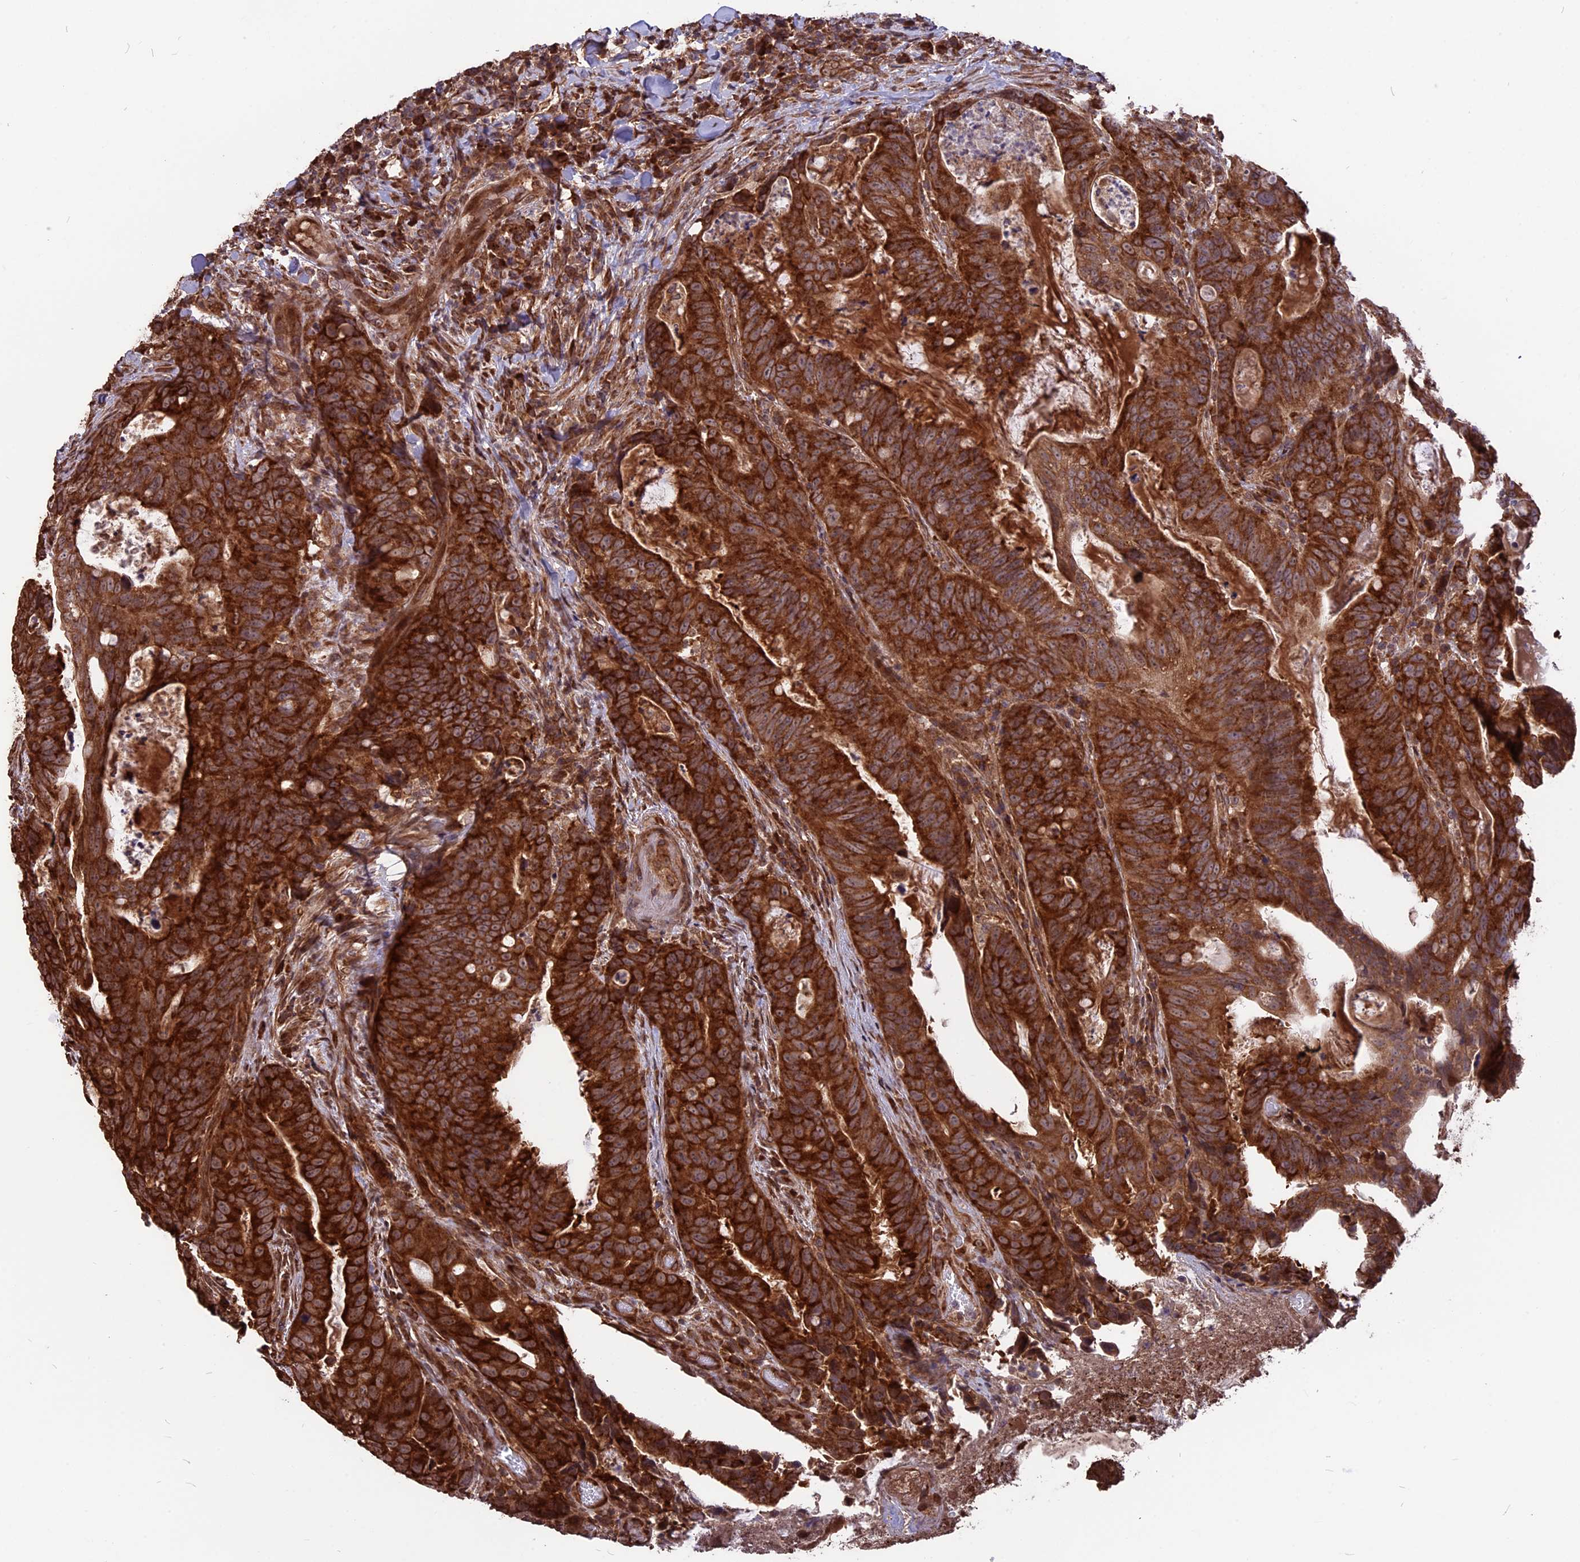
{"staining": {"intensity": "strong", "quantity": ">75%", "location": "cytoplasmic/membranous"}, "tissue": "colorectal cancer", "cell_type": "Tumor cells", "image_type": "cancer", "snomed": [{"axis": "morphology", "description": "Adenocarcinoma, NOS"}, {"axis": "topography", "description": "Colon"}], "caption": "Protein positivity by IHC demonstrates strong cytoplasmic/membranous expression in approximately >75% of tumor cells in colorectal cancer (adenocarcinoma).", "gene": "ZNF598", "patient": {"sex": "female", "age": 82}}